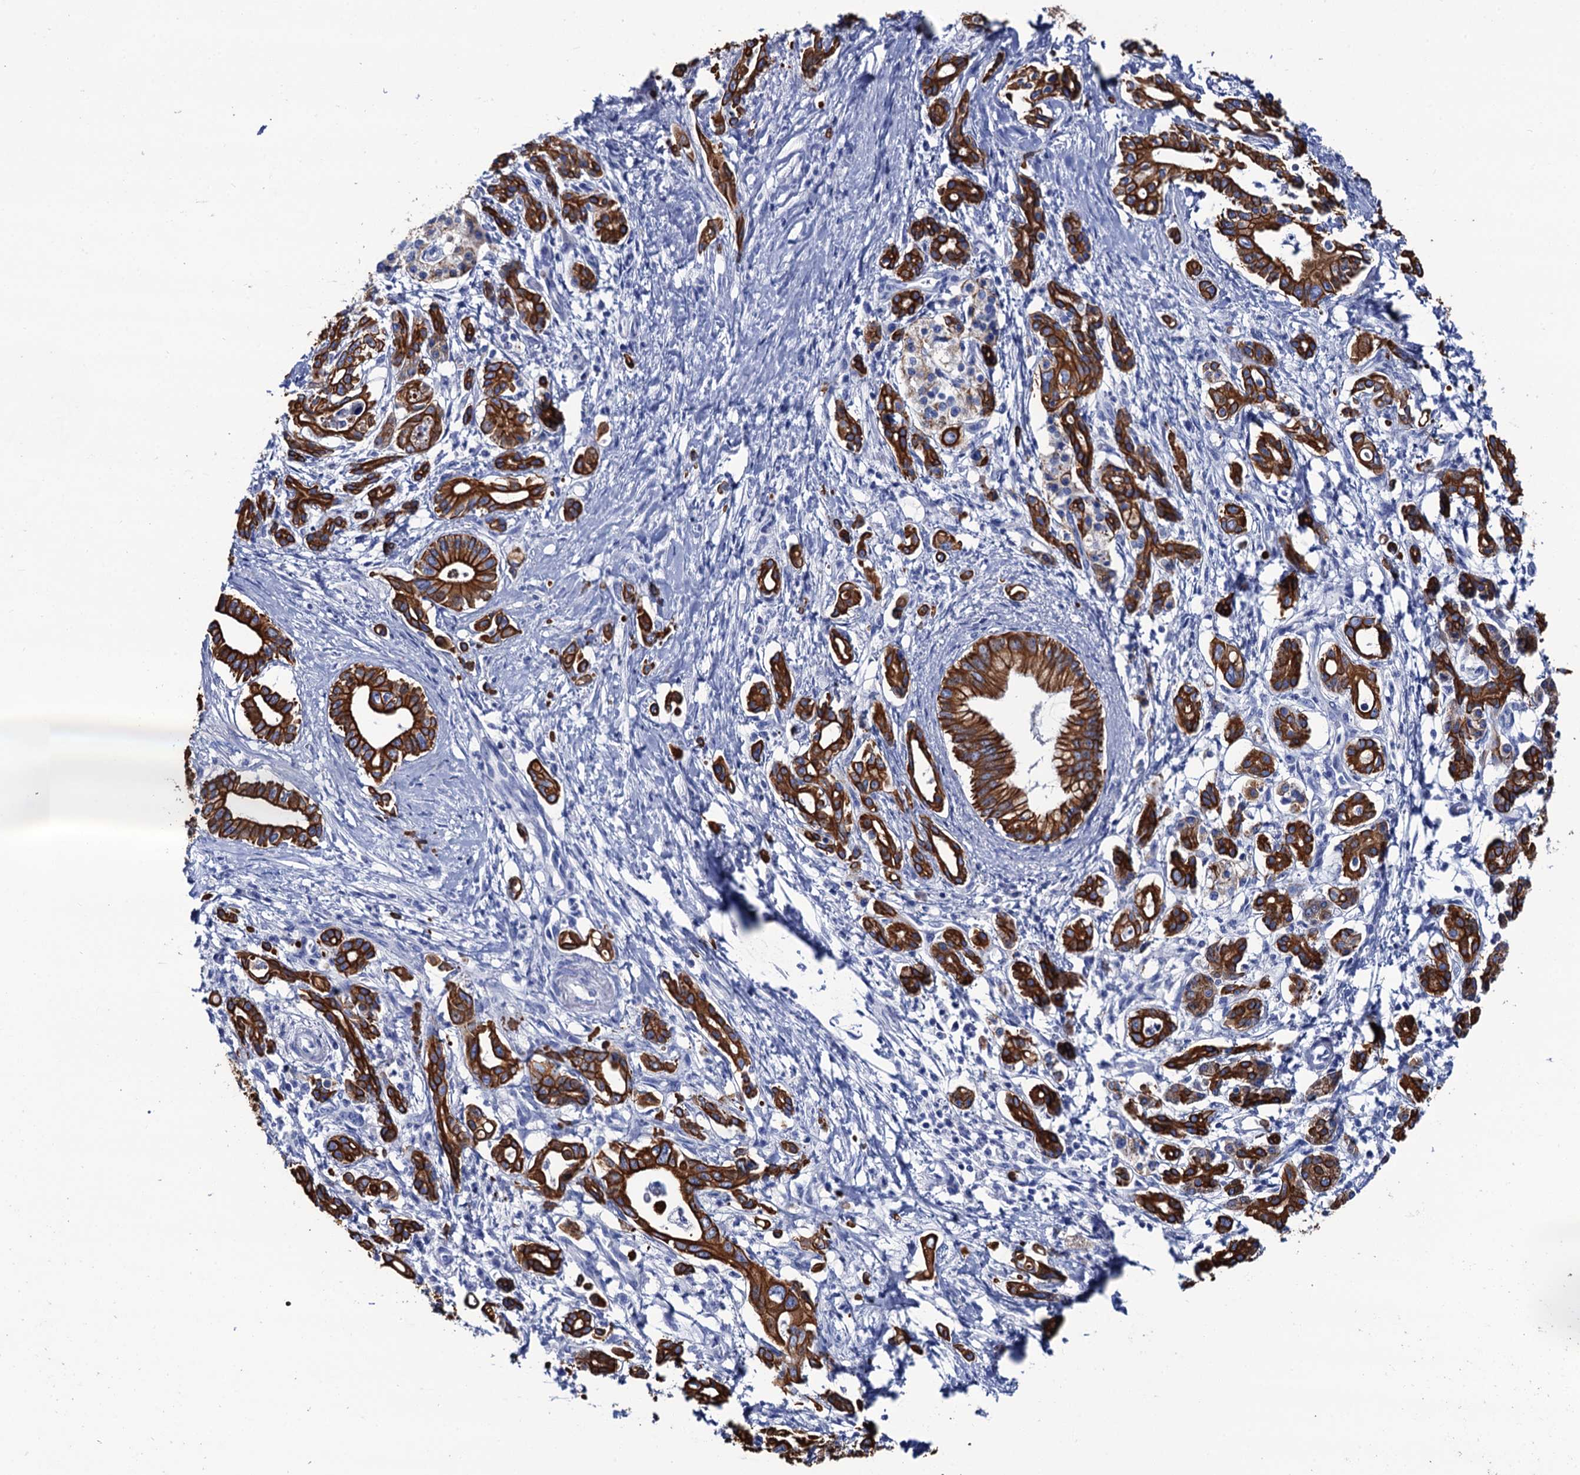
{"staining": {"intensity": "strong", "quantity": ">75%", "location": "cytoplasmic/membranous"}, "tissue": "pancreatic cancer", "cell_type": "Tumor cells", "image_type": "cancer", "snomed": [{"axis": "morphology", "description": "Adenocarcinoma, NOS"}, {"axis": "topography", "description": "Pancreas"}], "caption": "Human pancreatic cancer stained with a protein marker exhibits strong staining in tumor cells.", "gene": "RAB3IP", "patient": {"sex": "female", "age": 66}}